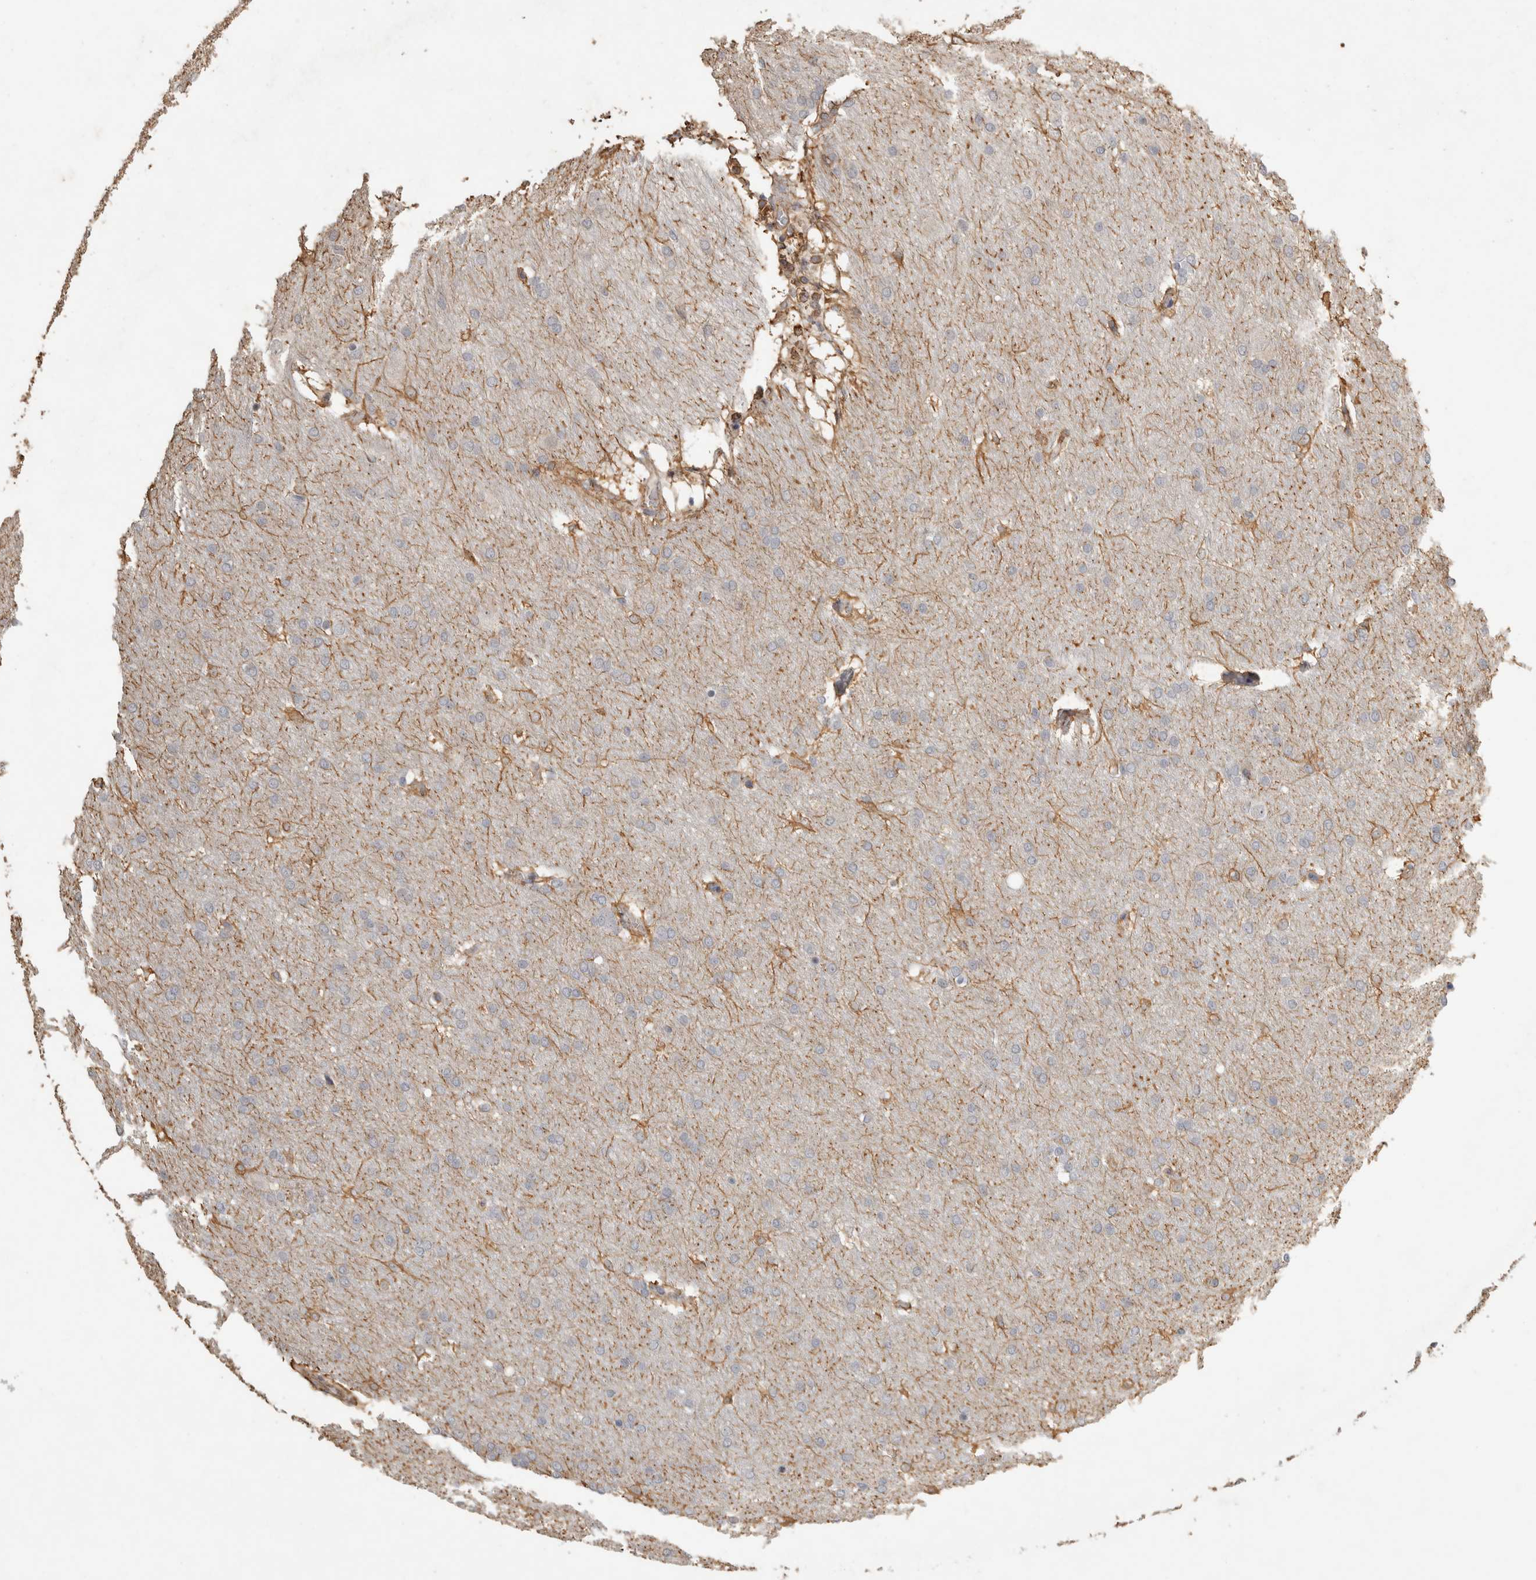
{"staining": {"intensity": "negative", "quantity": "none", "location": "none"}, "tissue": "glioma", "cell_type": "Tumor cells", "image_type": "cancer", "snomed": [{"axis": "morphology", "description": "Glioma, malignant, Low grade"}, {"axis": "topography", "description": "Brain"}], "caption": "Human glioma stained for a protein using immunohistochemistry (IHC) demonstrates no positivity in tumor cells.", "gene": "REPS2", "patient": {"sex": "female", "age": 37}}